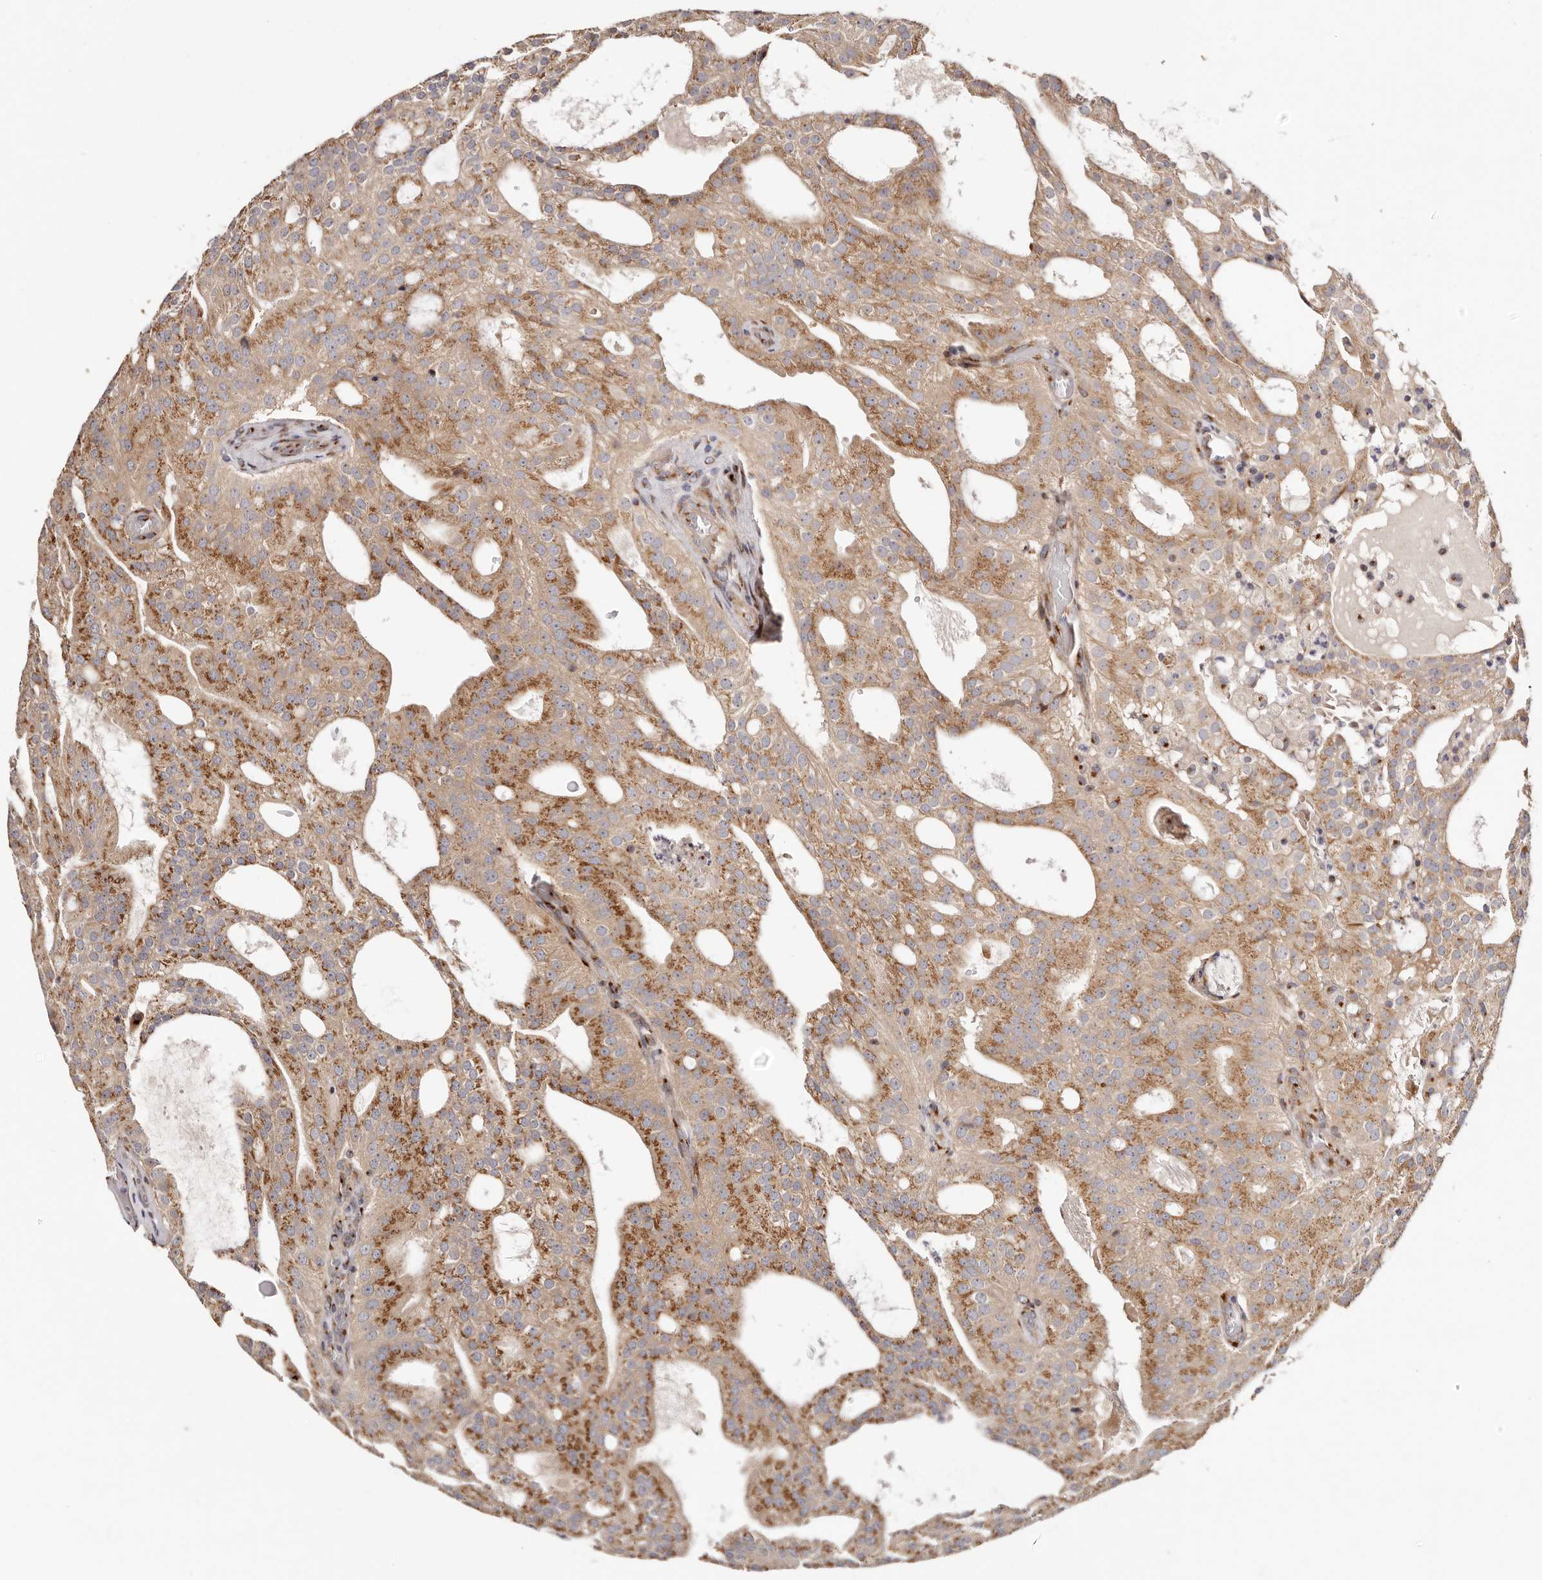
{"staining": {"intensity": "moderate", "quantity": ">75%", "location": "cytoplasmic/membranous"}, "tissue": "prostate cancer", "cell_type": "Tumor cells", "image_type": "cancer", "snomed": [{"axis": "morphology", "description": "Adenocarcinoma, Medium grade"}, {"axis": "topography", "description": "Prostate"}], "caption": "DAB immunohistochemical staining of prostate cancer displays moderate cytoplasmic/membranous protein expression in about >75% of tumor cells.", "gene": "MAPK6", "patient": {"sex": "male", "age": 88}}